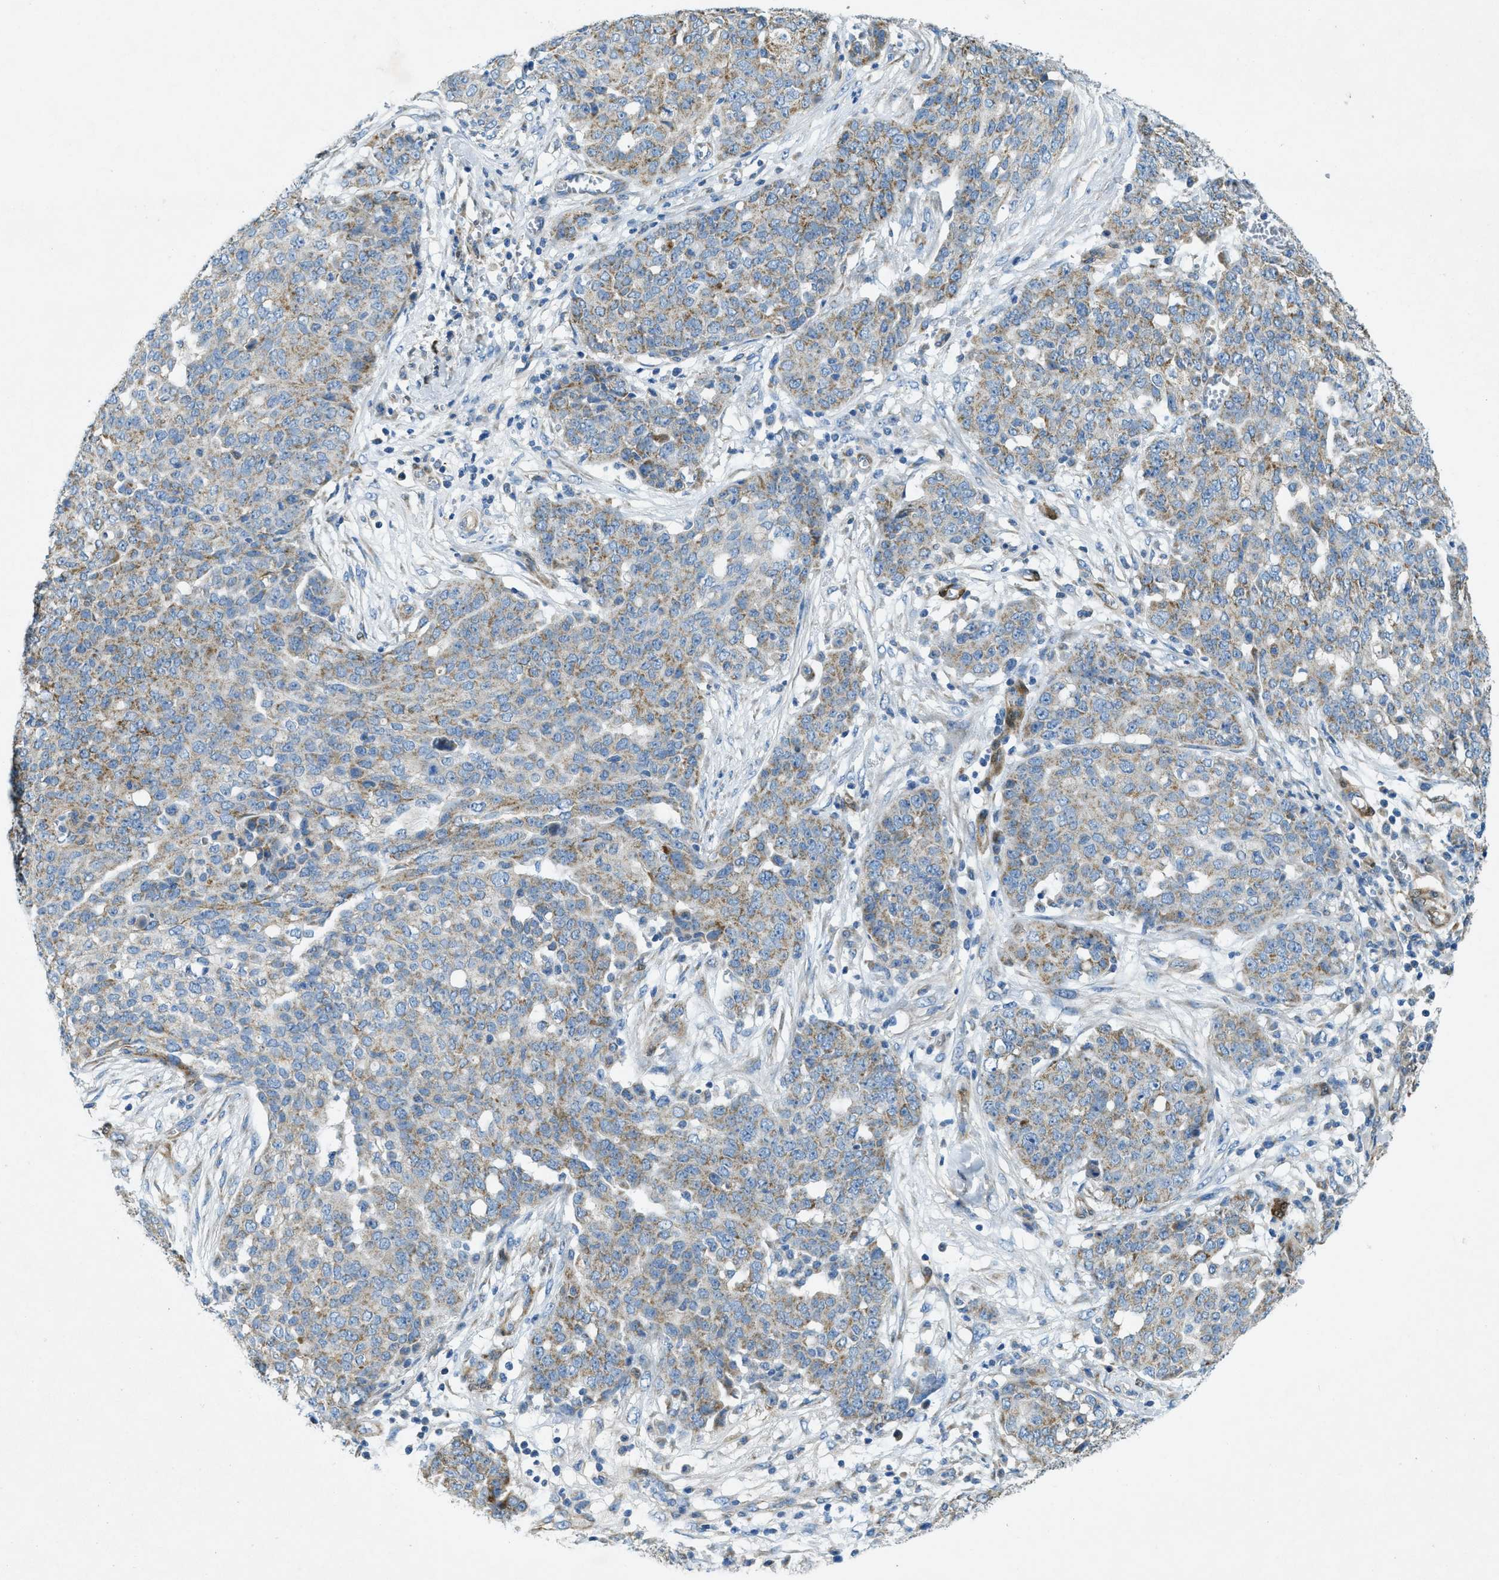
{"staining": {"intensity": "weak", "quantity": ">75%", "location": "cytoplasmic/membranous"}, "tissue": "ovarian cancer", "cell_type": "Tumor cells", "image_type": "cancer", "snomed": [{"axis": "morphology", "description": "Cystadenocarcinoma, serous, NOS"}, {"axis": "topography", "description": "Soft tissue"}, {"axis": "topography", "description": "Ovary"}], "caption": "IHC staining of ovarian cancer, which reveals low levels of weak cytoplasmic/membranous expression in approximately >75% of tumor cells indicating weak cytoplasmic/membranous protein staining. The staining was performed using DAB (3,3'-diaminobenzidine) (brown) for protein detection and nuclei were counterstained in hematoxylin (blue).", "gene": "CYGB", "patient": {"sex": "female", "age": 57}}